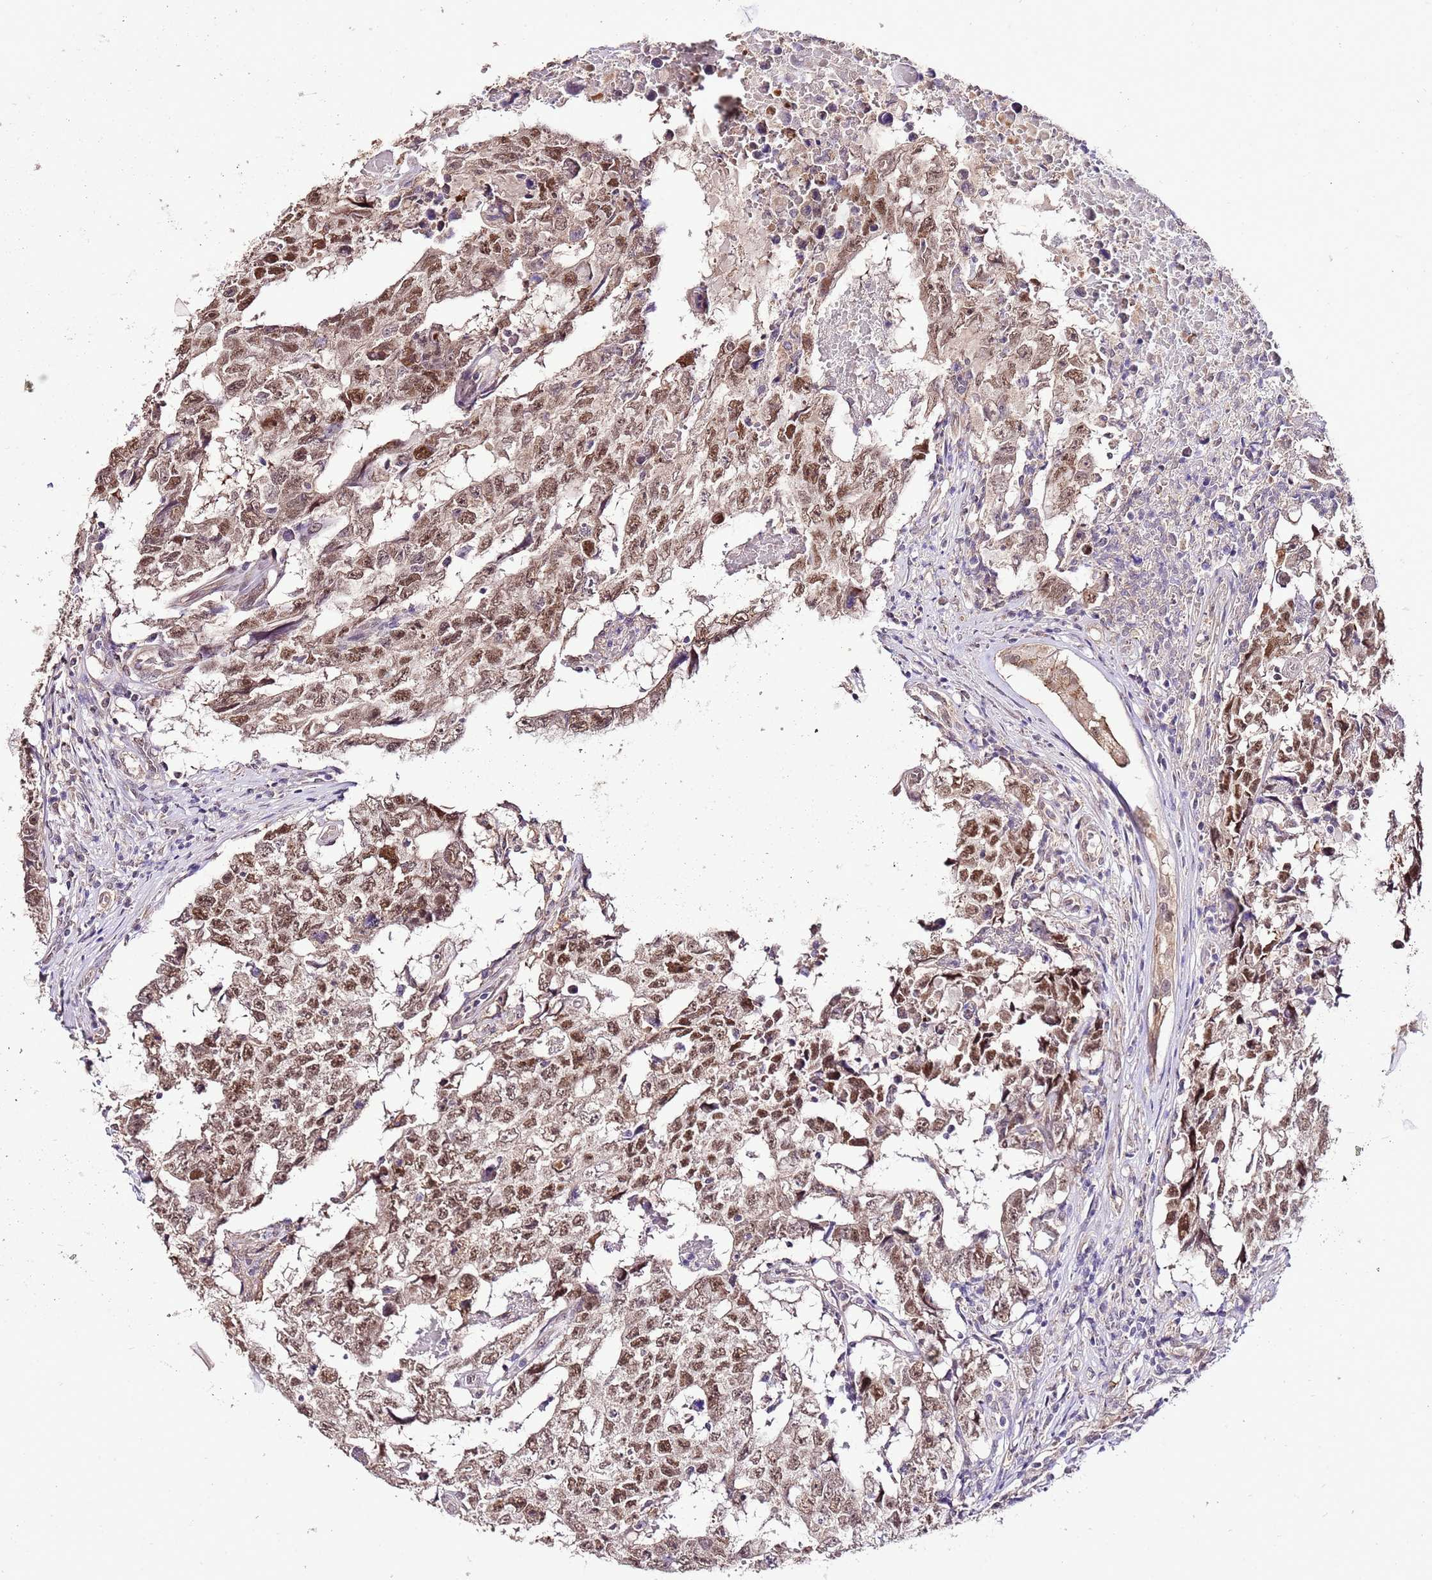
{"staining": {"intensity": "moderate", "quantity": ">75%", "location": "nuclear"}, "tissue": "testis cancer", "cell_type": "Tumor cells", "image_type": "cancer", "snomed": [{"axis": "morphology", "description": "Carcinoma, Embryonal, NOS"}, {"axis": "topography", "description": "Testis"}], "caption": "DAB immunohistochemical staining of human testis embryonal carcinoma reveals moderate nuclear protein staining in approximately >75% of tumor cells.", "gene": "IZUMO4", "patient": {"sex": "male", "age": 25}}